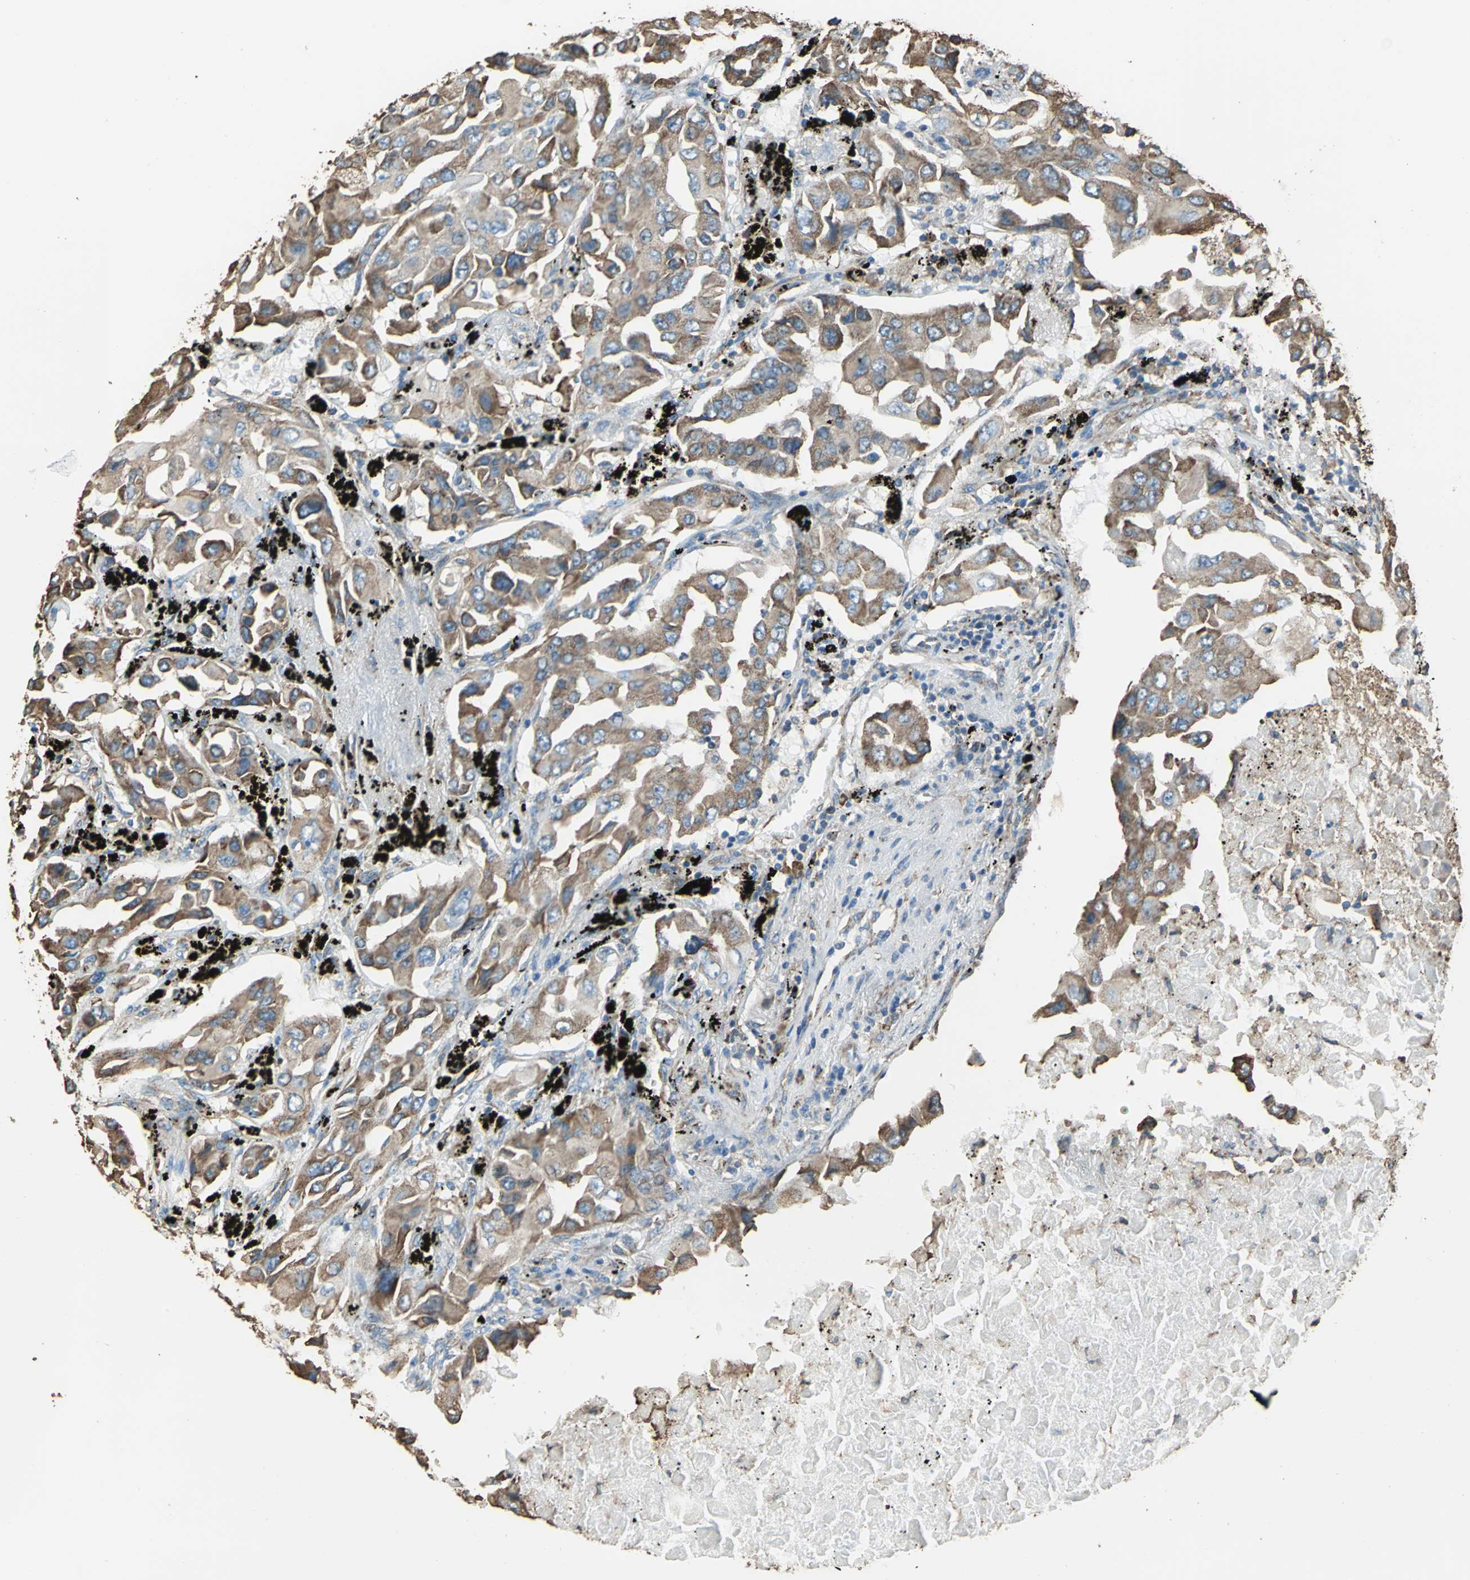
{"staining": {"intensity": "moderate", "quantity": ">75%", "location": "cytoplasmic/membranous"}, "tissue": "lung cancer", "cell_type": "Tumor cells", "image_type": "cancer", "snomed": [{"axis": "morphology", "description": "Adenocarcinoma, NOS"}, {"axis": "topography", "description": "Lung"}], "caption": "Protein analysis of lung adenocarcinoma tissue exhibits moderate cytoplasmic/membranous staining in about >75% of tumor cells. (DAB IHC, brown staining for protein, blue staining for nuclei).", "gene": "GPANK1", "patient": {"sex": "female", "age": 65}}